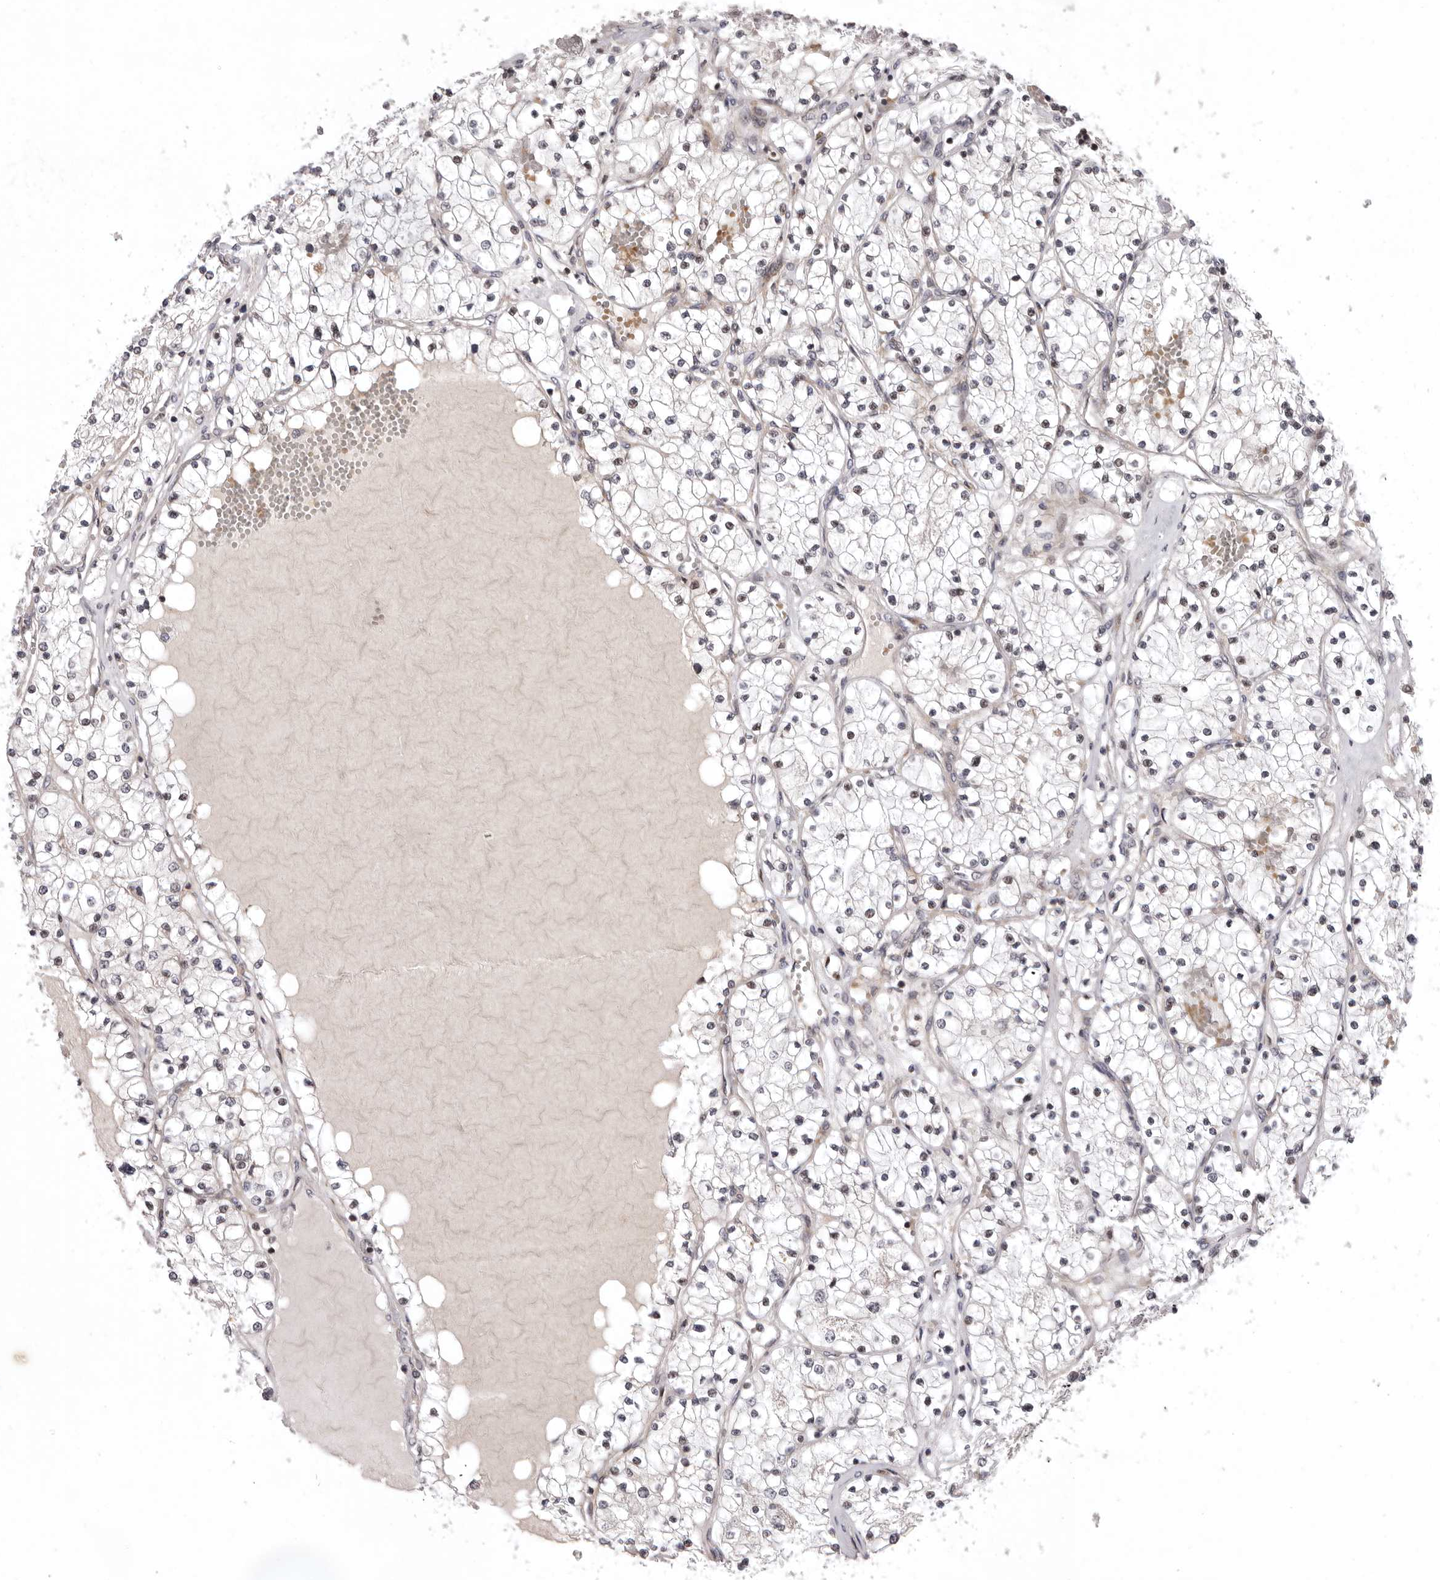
{"staining": {"intensity": "weak", "quantity": ">75%", "location": "nuclear"}, "tissue": "renal cancer", "cell_type": "Tumor cells", "image_type": "cancer", "snomed": [{"axis": "morphology", "description": "Normal tissue, NOS"}, {"axis": "morphology", "description": "Adenocarcinoma, NOS"}, {"axis": "topography", "description": "Kidney"}], "caption": "IHC of human adenocarcinoma (renal) displays low levels of weak nuclear positivity in approximately >75% of tumor cells.", "gene": "AZIN1", "patient": {"sex": "male", "age": 68}}